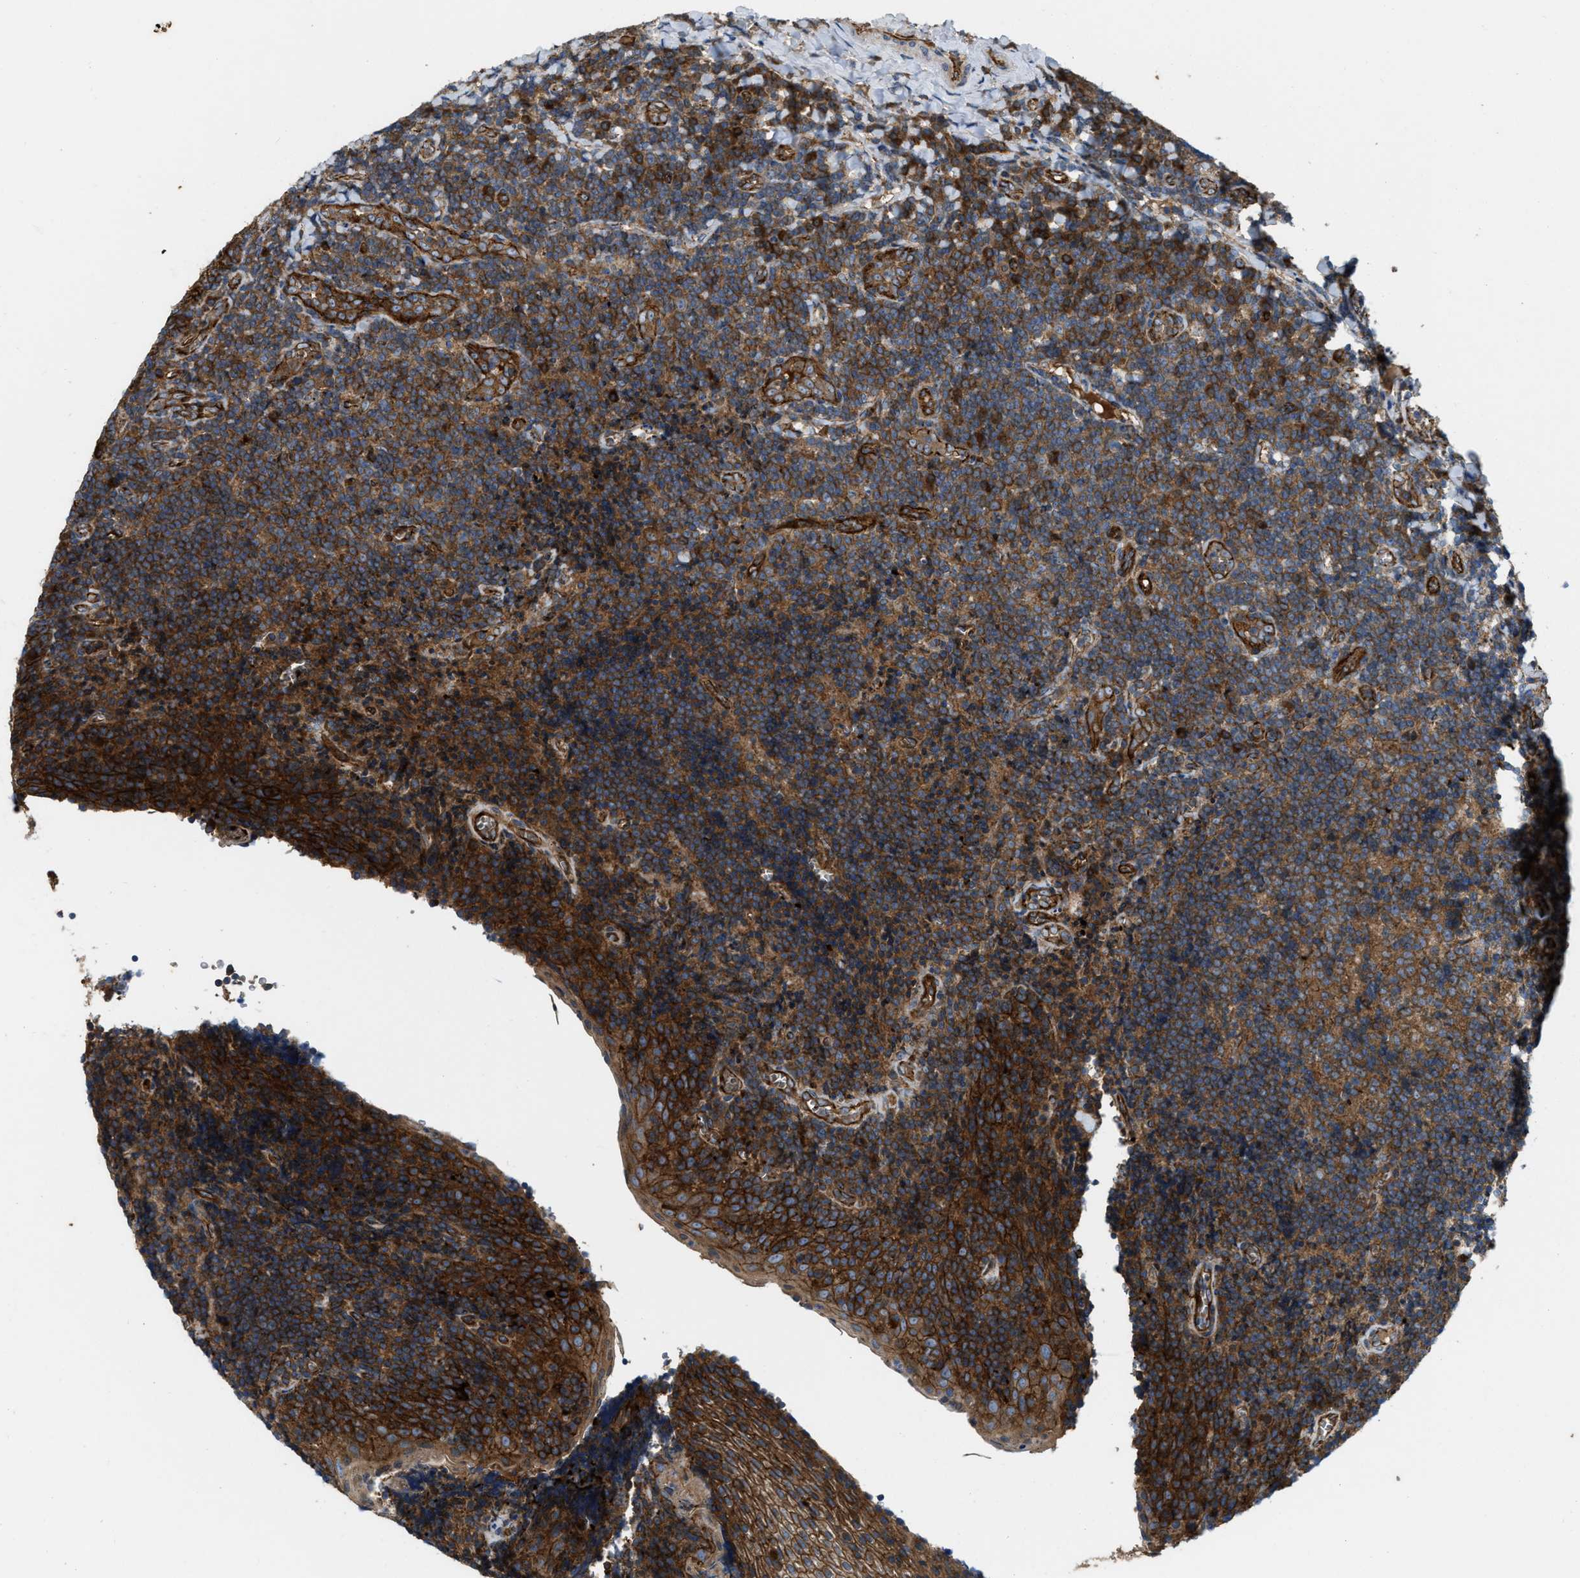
{"staining": {"intensity": "moderate", "quantity": ">75%", "location": "cytoplasmic/membranous"}, "tissue": "tonsil", "cell_type": "Germinal center cells", "image_type": "normal", "snomed": [{"axis": "morphology", "description": "Normal tissue, NOS"}, {"axis": "morphology", "description": "Inflammation, NOS"}, {"axis": "topography", "description": "Tonsil"}], "caption": "A brown stain labels moderate cytoplasmic/membranous staining of a protein in germinal center cells of benign human tonsil. (brown staining indicates protein expression, while blue staining denotes nuclei).", "gene": "ERC1", "patient": {"sex": "female", "age": 31}}